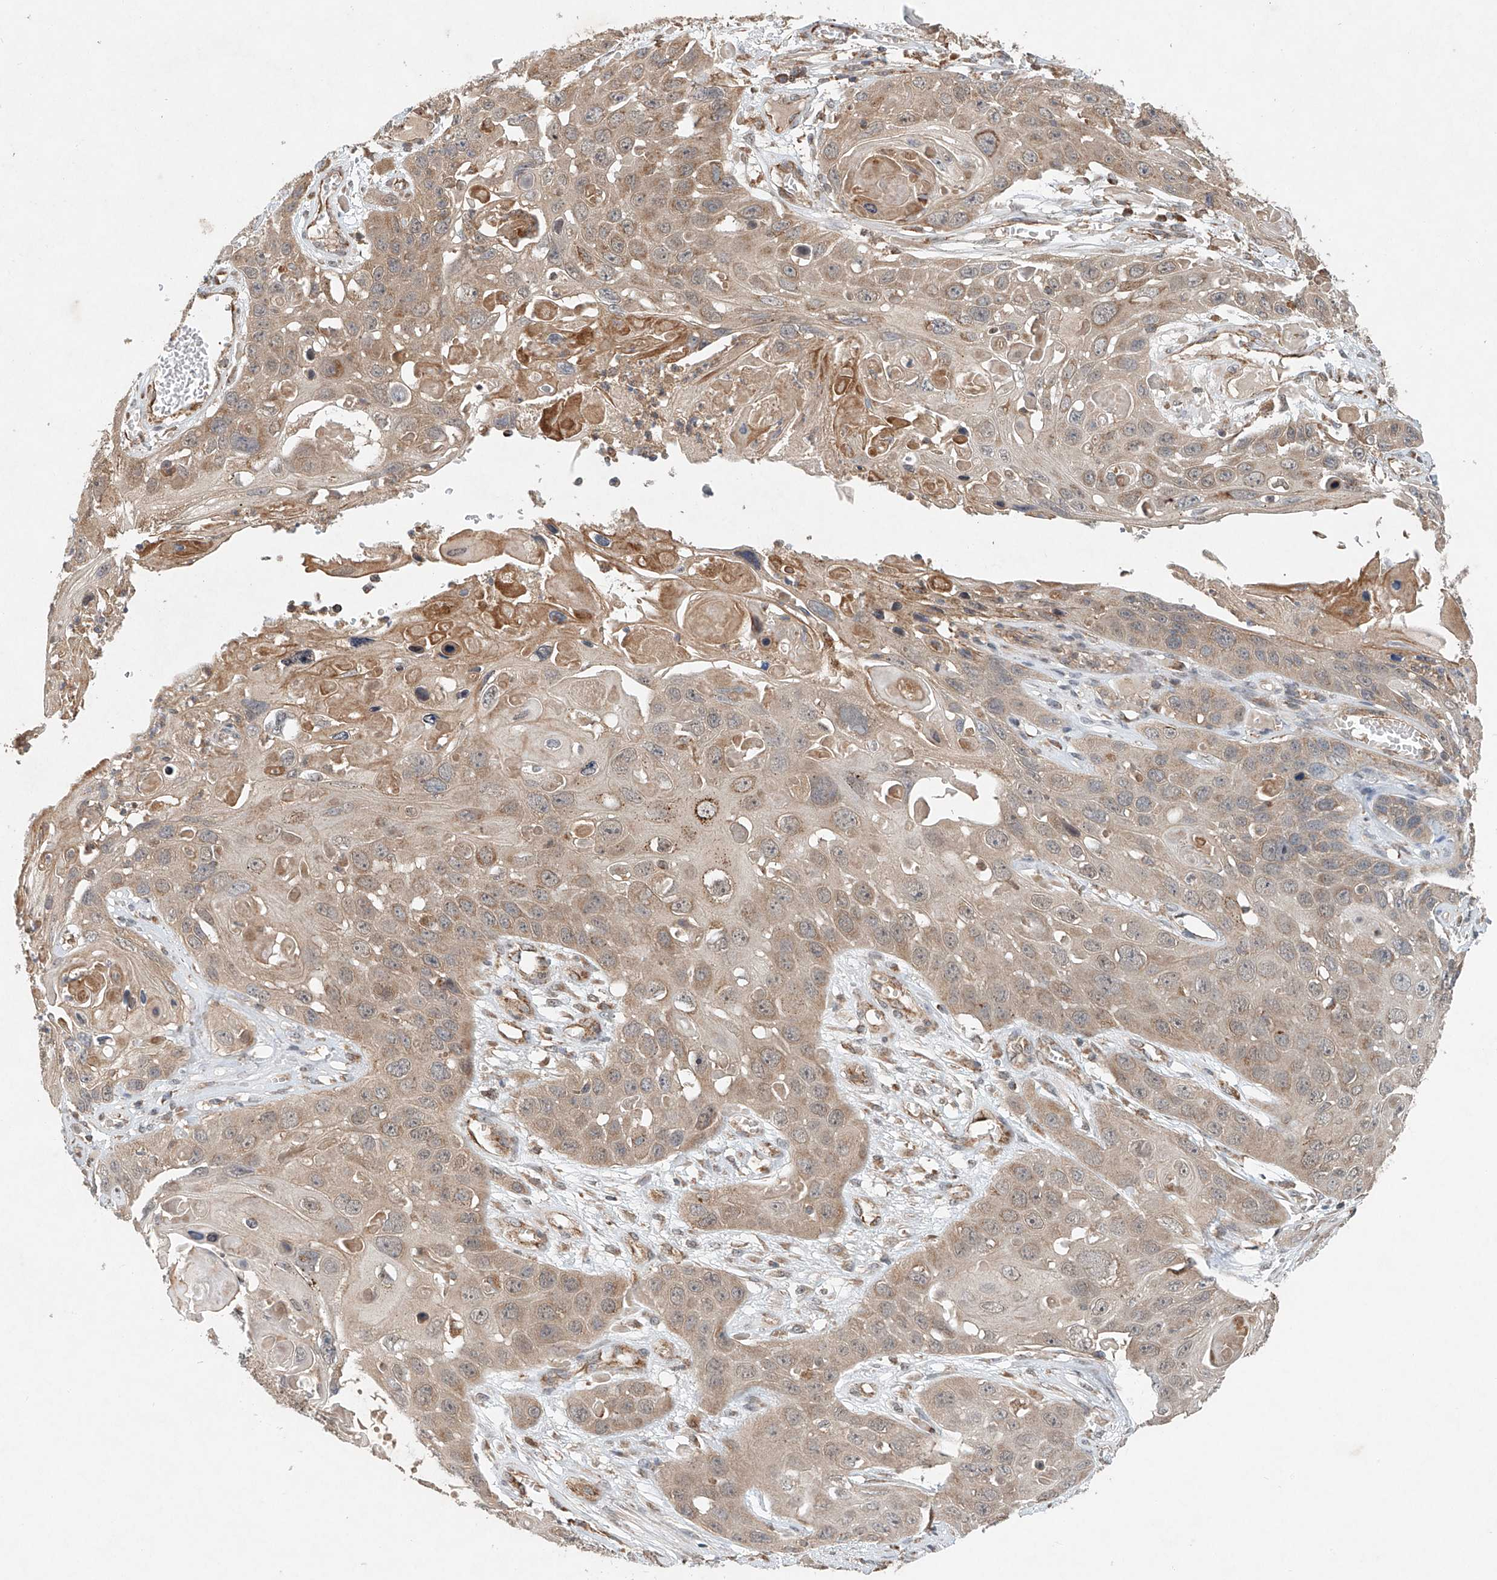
{"staining": {"intensity": "weak", "quantity": ">75%", "location": "cytoplasmic/membranous"}, "tissue": "skin cancer", "cell_type": "Tumor cells", "image_type": "cancer", "snomed": [{"axis": "morphology", "description": "Squamous cell carcinoma, NOS"}, {"axis": "topography", "description": "Skin"}], "caption": "Protein expression analysis of human skin cancer reveals weak cytoplasmic/membranous expression in approximately >75% of tumor cells.", "gene": "DCAF11", "patient": {"sex": "male", "age": 55}}